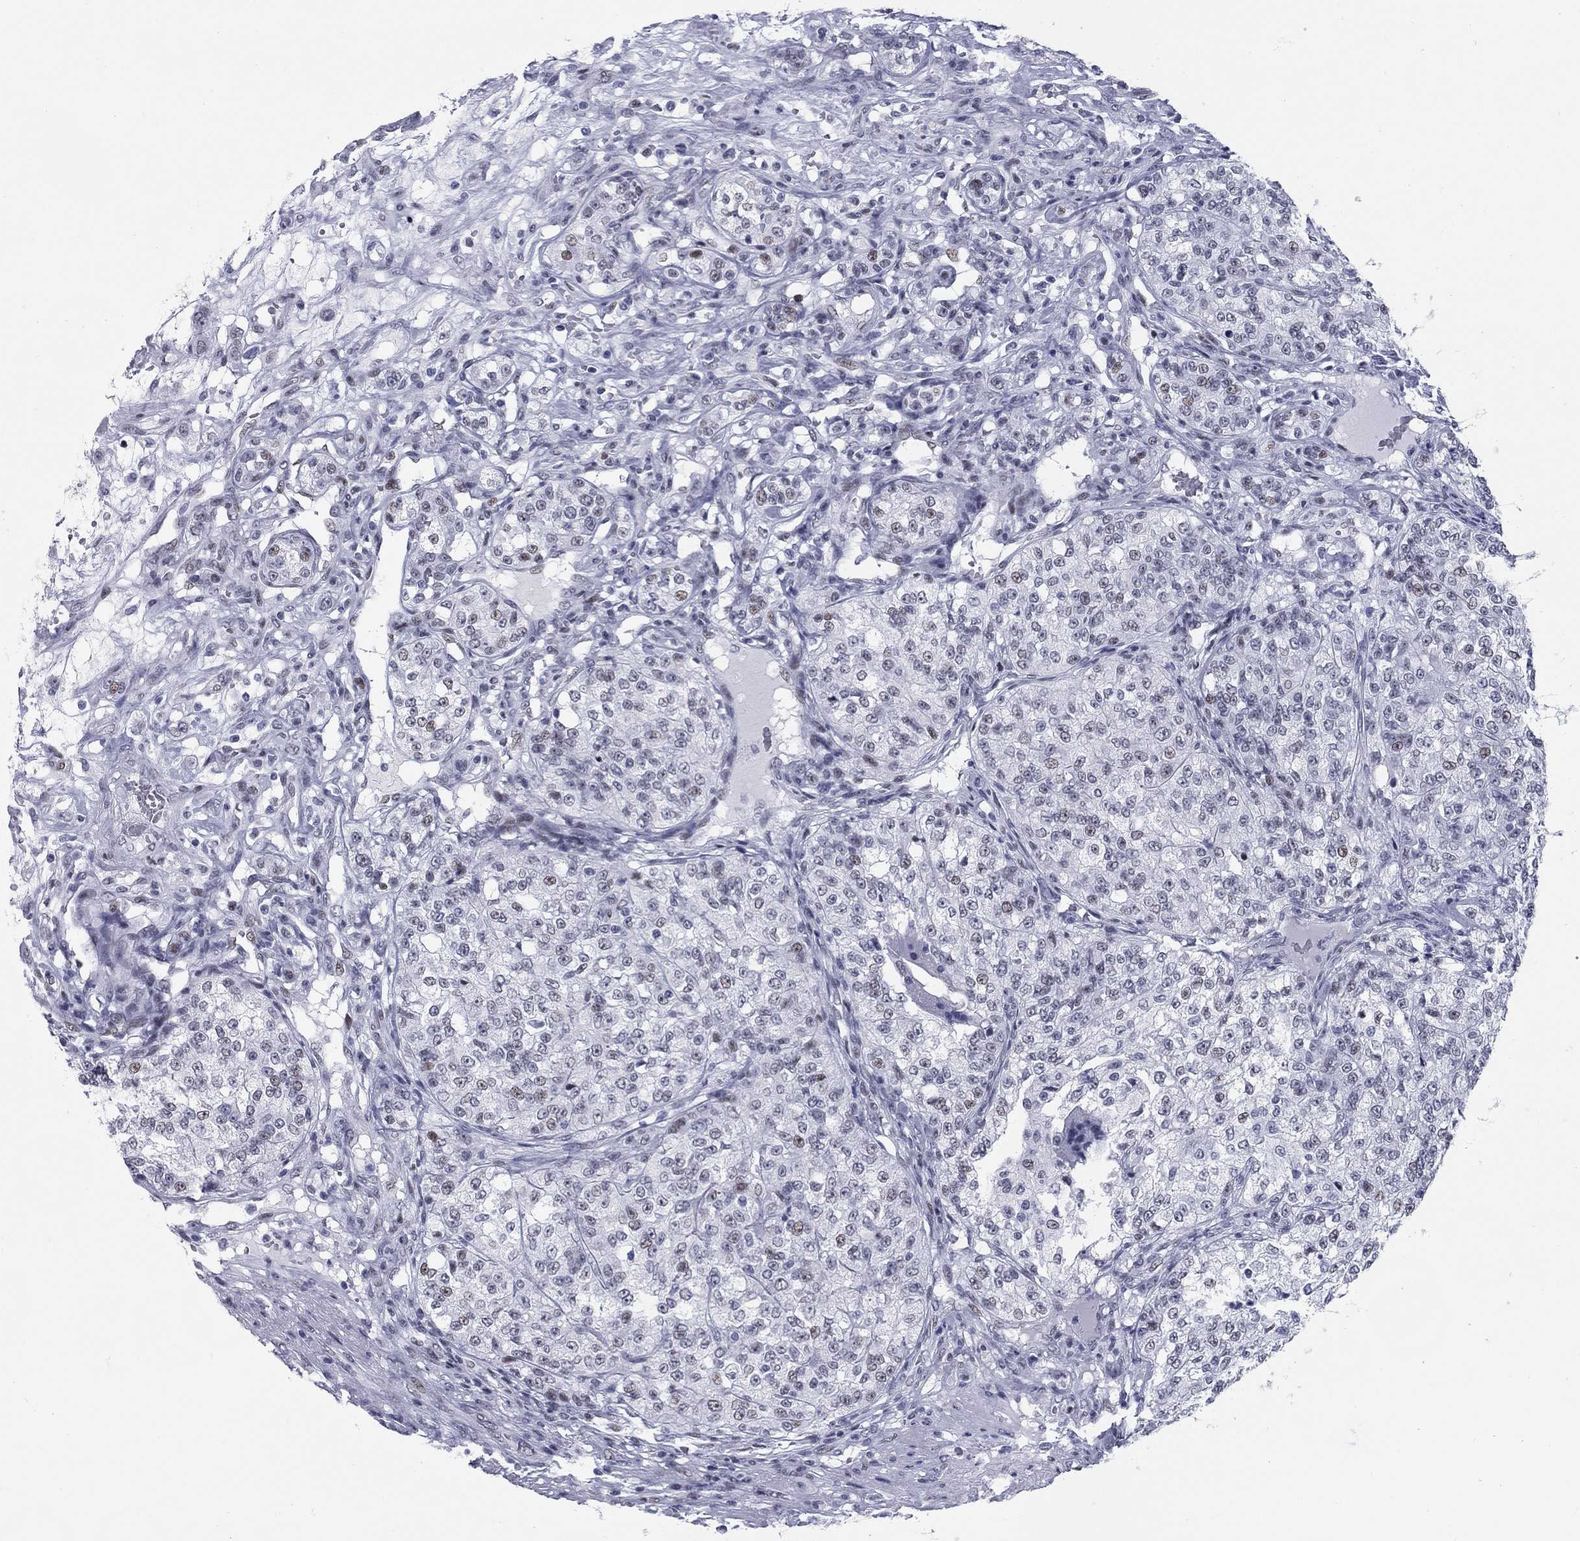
{"staining": {"intensity": "weak", "quantity": "<25%", "location": "nuclear"}, "tissue": "renal cancer", "cell_type": "Tumor cells", "image_type": "cancer", "snomed": [{"axis": "morphology", "description": "Adenocarcinoma, NOS"}, {"axis": "topography", "description": "Kidney"}], "caption": "Immunohistochemistry (IHC) photomicrograph of human renal cancer stained for a protein (brown), which reveals no staining in tumor cells.", "gene": "ASF1B", "patient": {"sex": "female", "age": 63}}